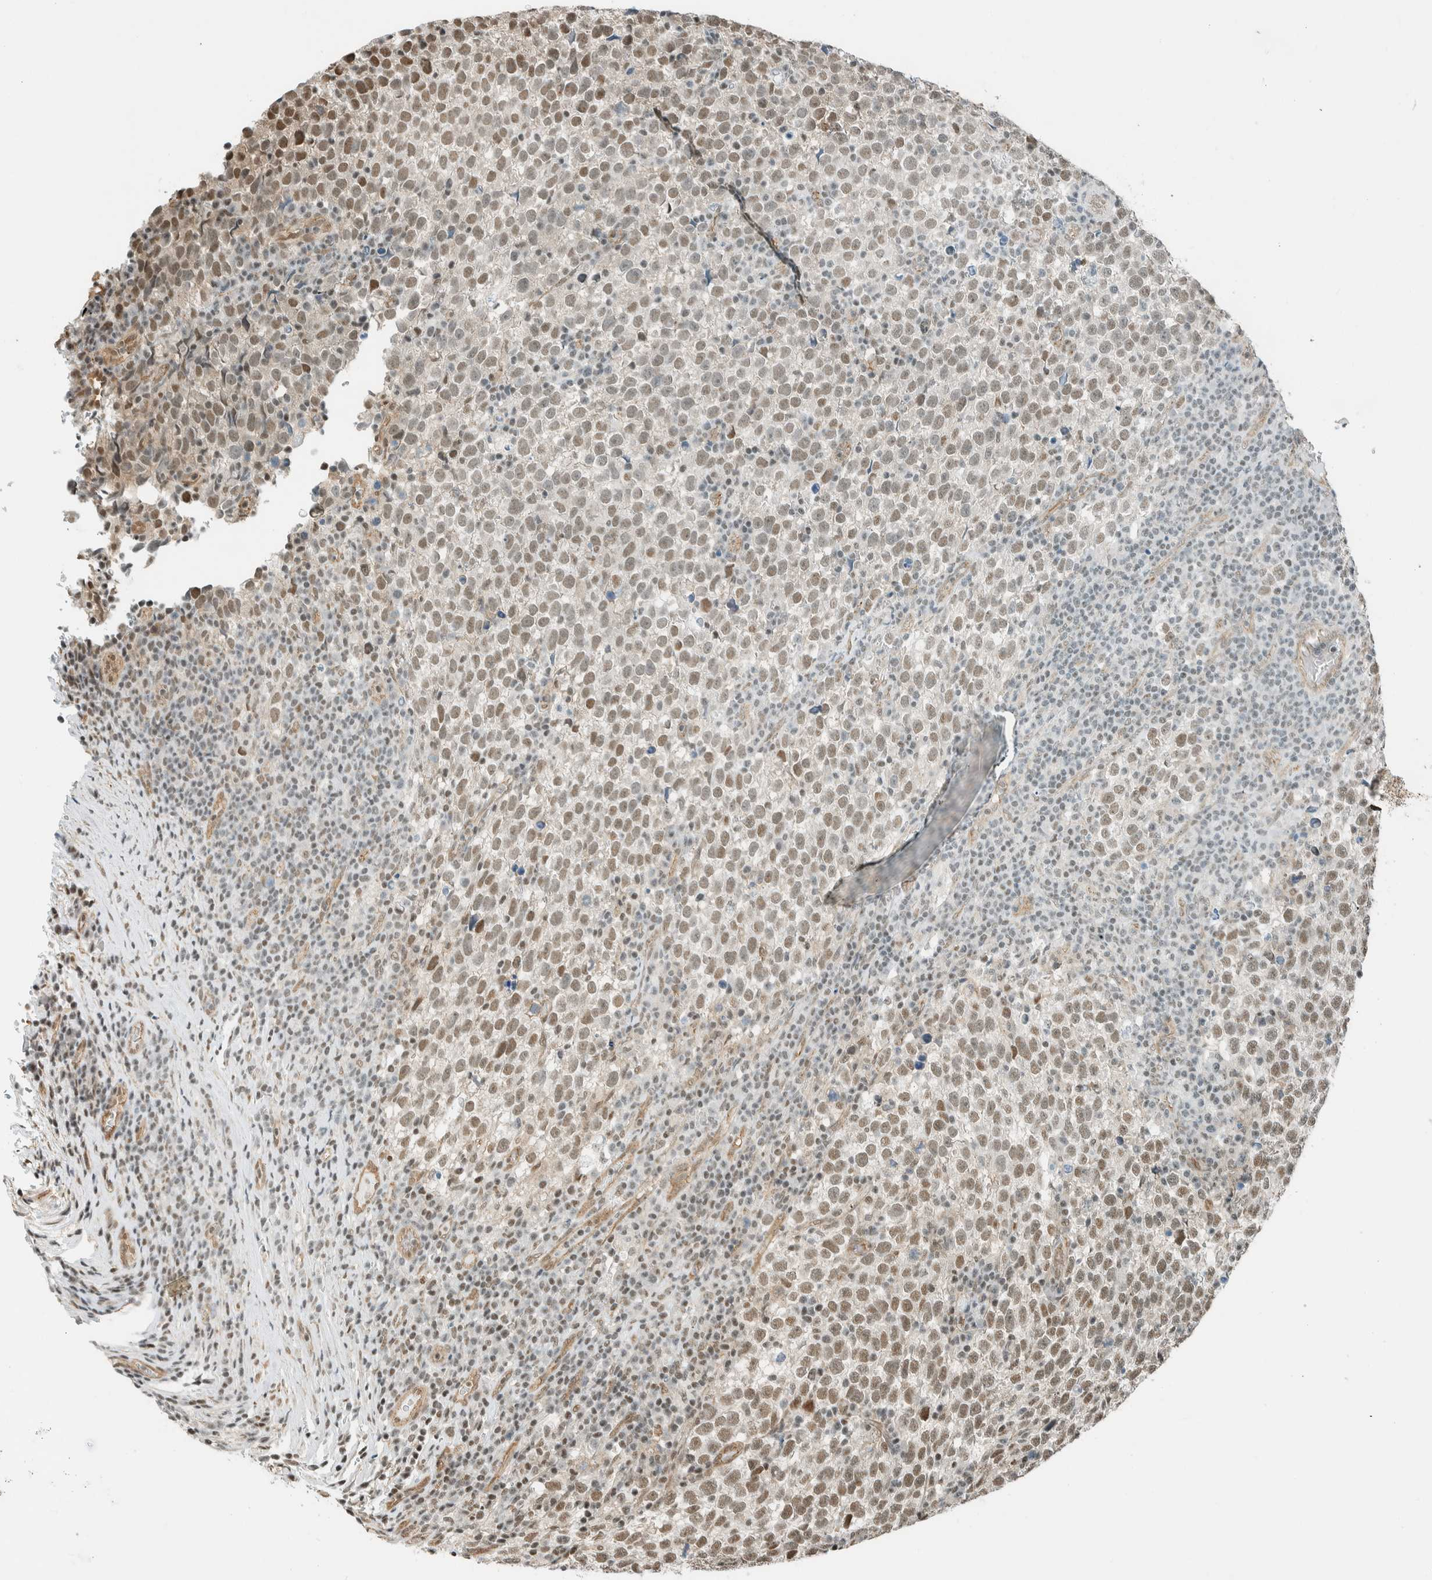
{"staining": {"intensity": "weak", "quantity": ">75%", "location": "nuclear"}, "tissue": "testis cancer", "cell_type": "Tumor cells", "image_type": "cancer", "snomed": [{"axis": "morphology", "description": "Normal tissue, NOS"}, {"axis": "morphology", "description": "Seminoma, NOS"}, {"axis": "topography", "description": "Testis"}], "caption": "Human seminoma (testis) stained for a protein (brown) exhibits weak nuclear positive positivity in approximately >75% of tumor cells.", "gene": "NIBAN2", "patient": {"sex": "male", "age": 43}}